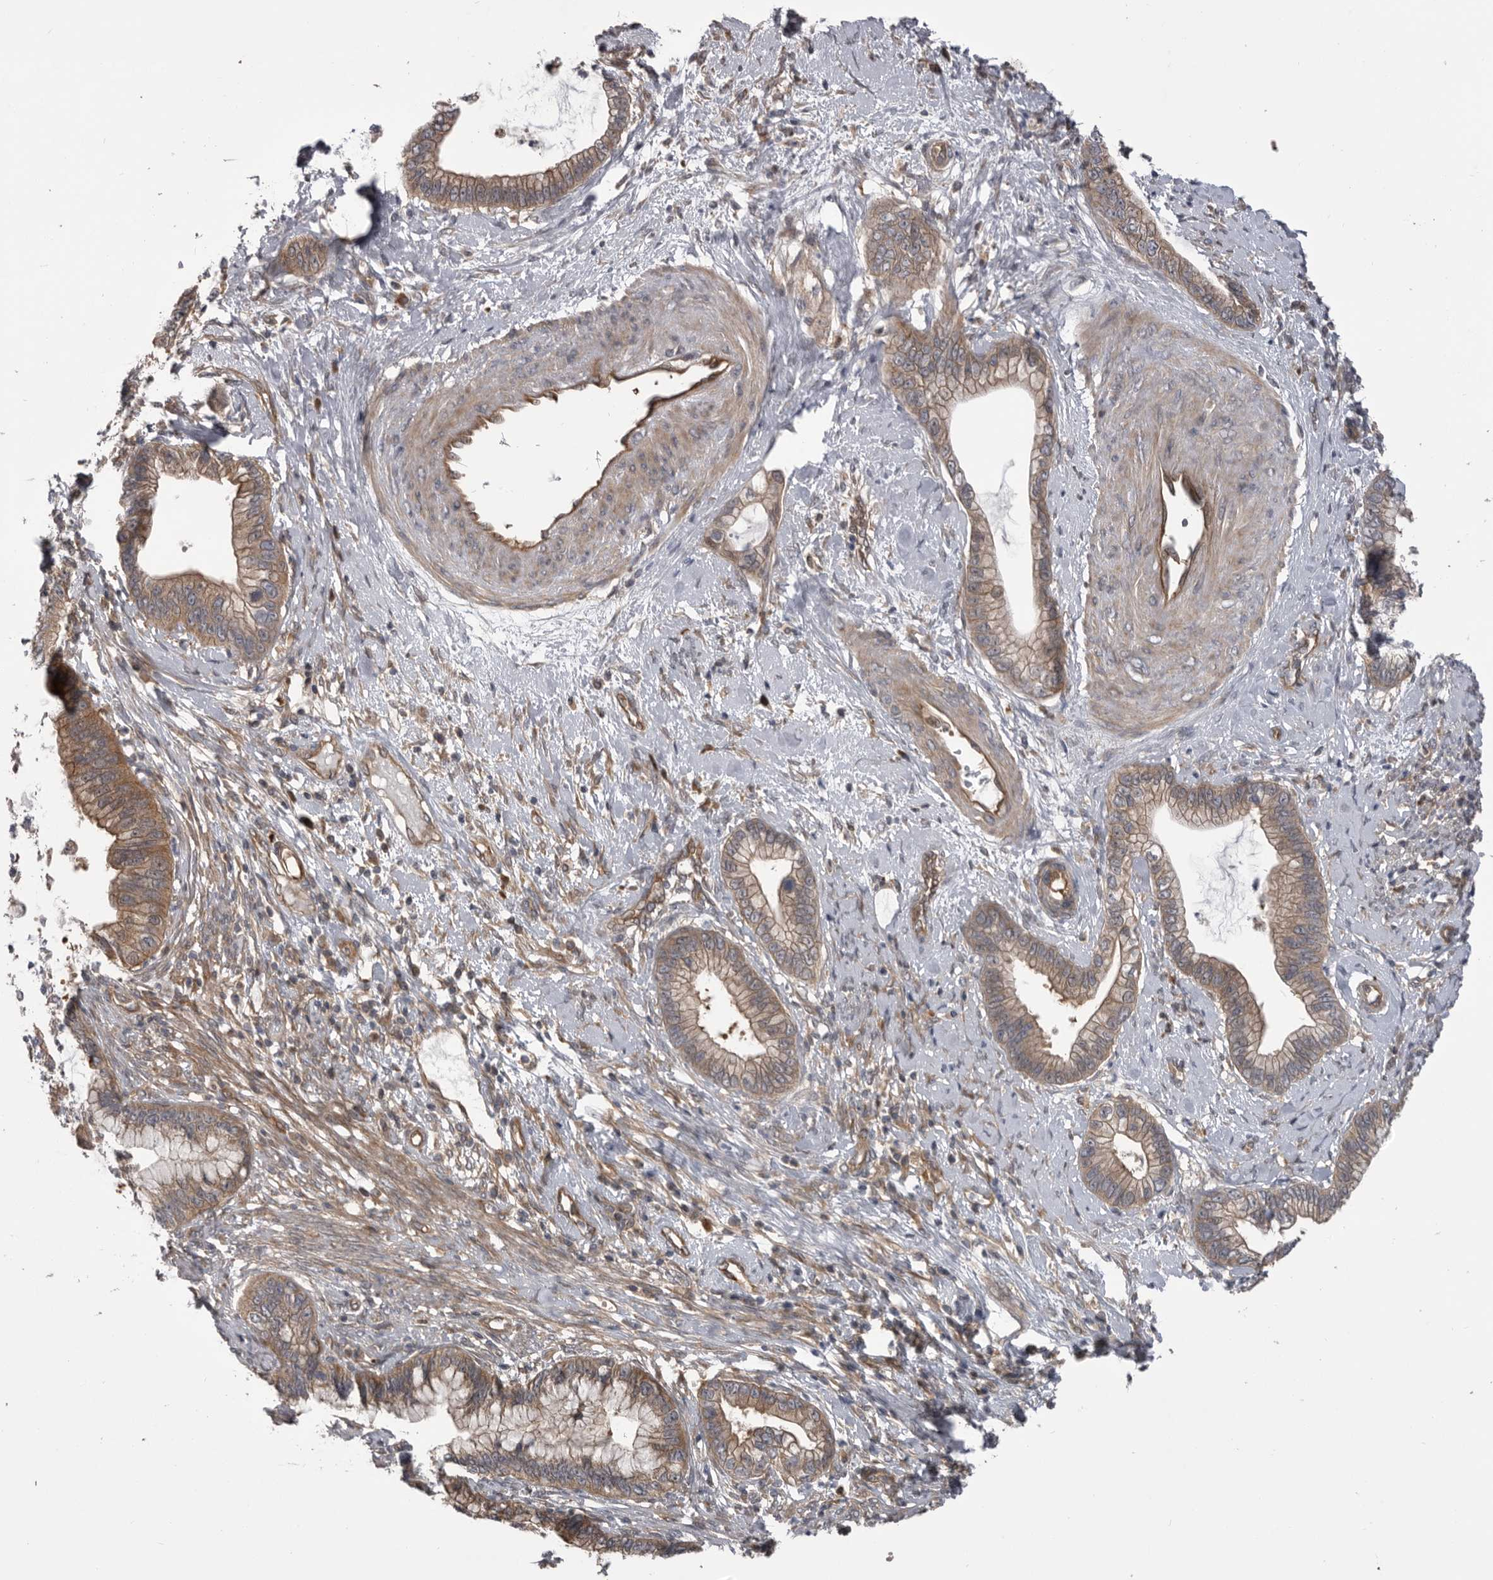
{"staining": {"intensity": "moderate", "quantity": ">75%", "location": "cytoplasmic/membranous"}, "tissue": "cervical cancer", "cell_type": "Tumor cells", "image_type": "cancer", "snomed": [{"axis": "morphology", "description": "Adenocarcinoma, NOS"}, {"axis": "topography", "description": "Cervix"}], "caption": "The image displays a brown stain indicating the presence of a protein in the cytoplasmic/membranous of tumor cells in cervical cancer (adenocarcinoma).", "gene": "RAB3GAP2", "patient": {"sex": "female", "age": 44}}